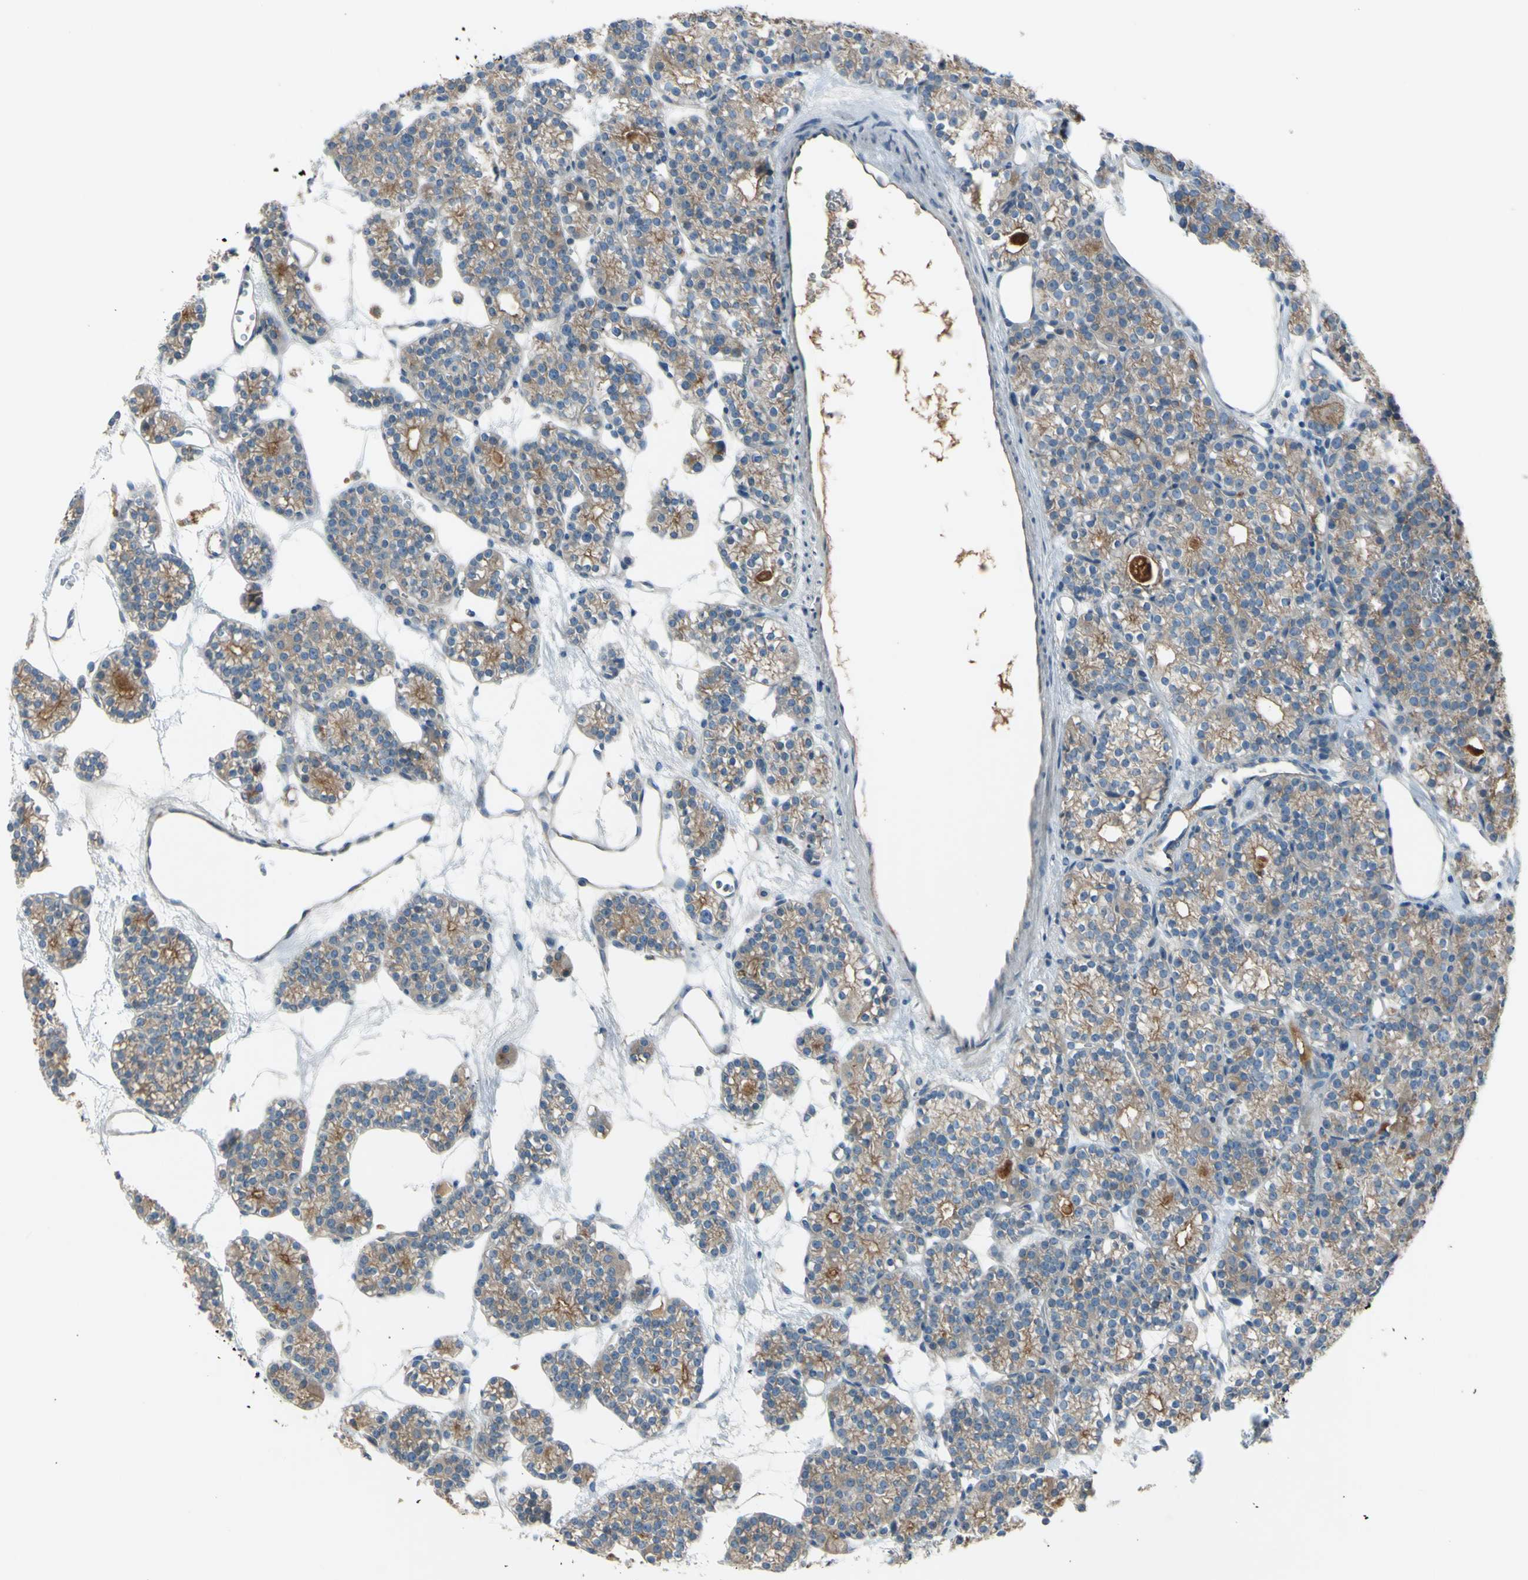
{"staining": {"intensity": "weak", "quantity": ">75%", "location": "cytoplasmic/membranous"}, "tissue": "parathyroid gland", "cell_type": "Glandular cells", "image_type": "normal", "snomed": [{"axis": "morphology", "description": "Normal tissue, NOS"}, {"axis": "topography", "description": "Parathyroid gland"}], "caption": "Protein analysis of unremarkable parathyroid gland reveals weak cytoplasmic/membranous staining in about >75% of glandular cells. (Stains: DAB in brown, nuclei in blue, Microscopy: brightfield microscopy at high magnification).", "gene": "ATRN", "patient": {"sex": "female", "age": 64}}